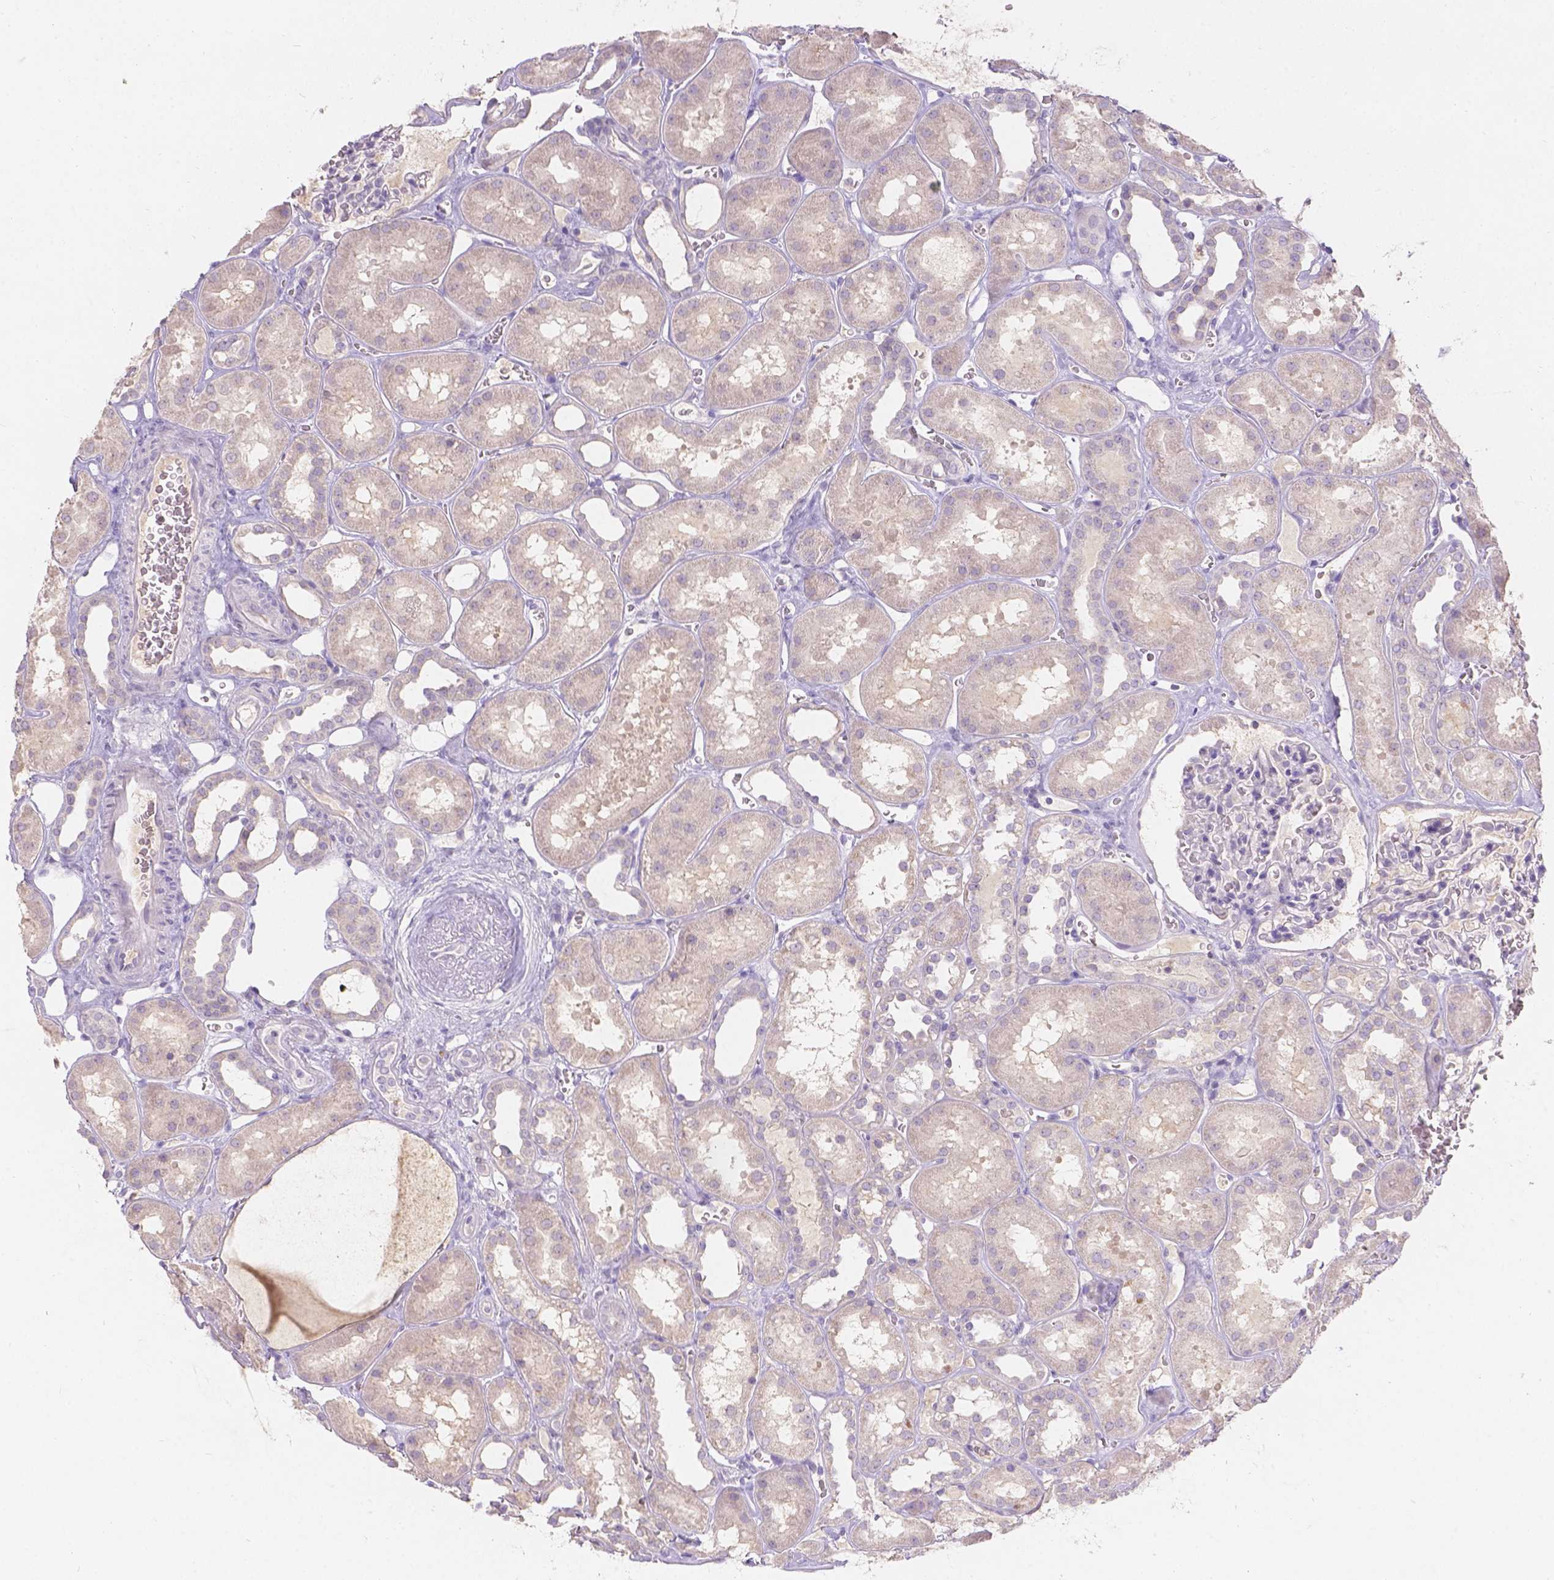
{"staining": {"intensity": "negative", "quantity": "none", "location": "none"}, "tissue": "kidney", "cell_type": "Cells in glomeruli", "image_type": "normal", "snomed": [{"axis": "morphology", "description": "Normal tissue, NOS"}, {"axis": "topography", "description": "Kidney"}], "caption": "Immunohistochemistry micrograph of benign kidney stained for a protein (brown), which exhibits no positivity in cells in glomeruli.", "gene": "DCAF4L1", "patient": {"sex": "female", "age": 41}}